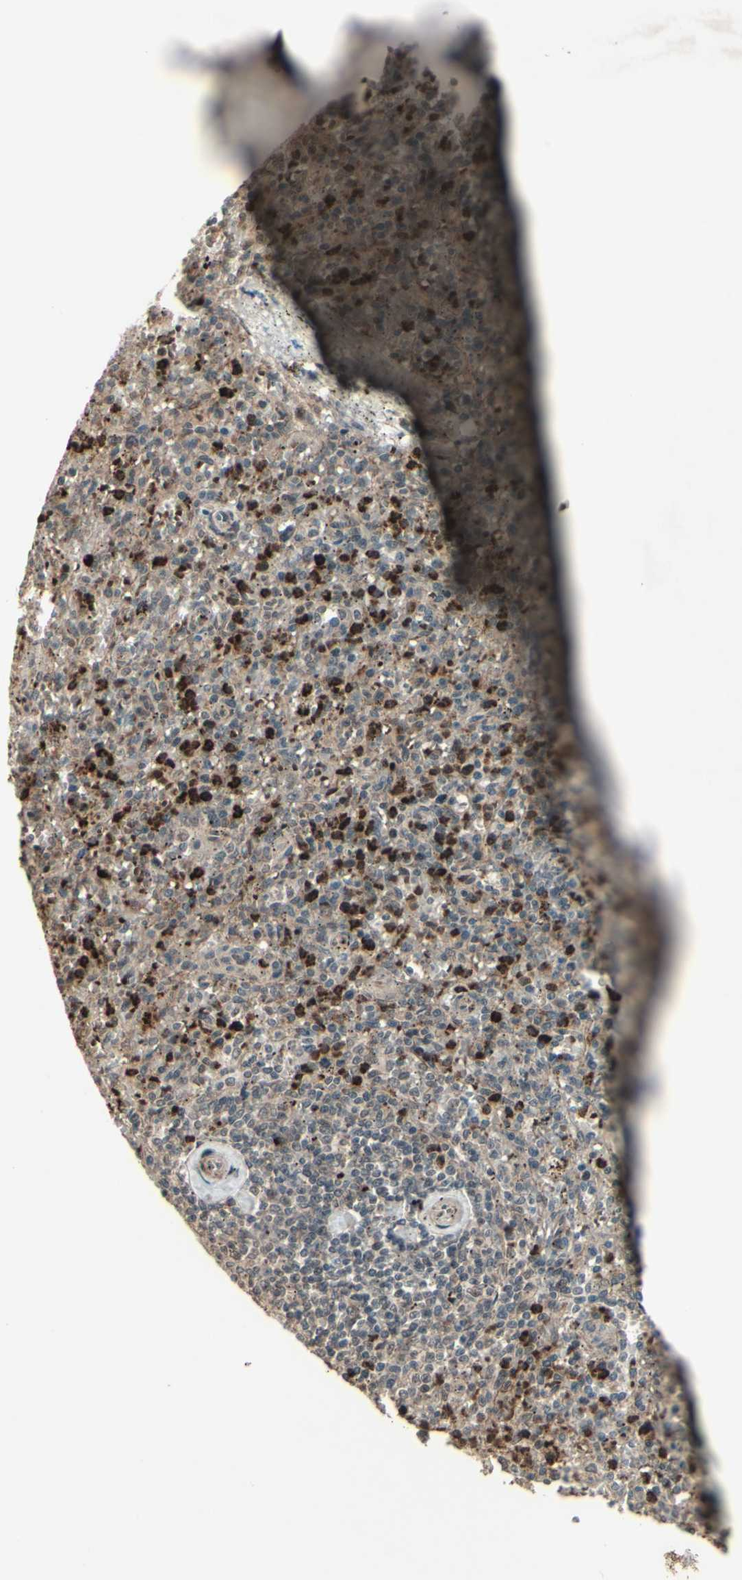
{"staining": {"intensity": "strong", "quantity": "<25%", "location": "cytoplasmic/membranous"}, "tissue": "spleen", "cell_type": "Cells in red pulp", "image_type": "normal", "snomed": [{"axis": "morphology", "description": "Normal tissue, NOS"}, {"axis": "topography", "description": "Spleen"}], "caption": "An immunohistochemistry (IHC) photomicrograph of unremarkable tissue is shown. Protein staining in brown highlights strong cytoplasmic/membranous positivity in spleen within cells in red pulp.", "gene": "MLF2", "patient": {"sex": "male", "age": 72}}